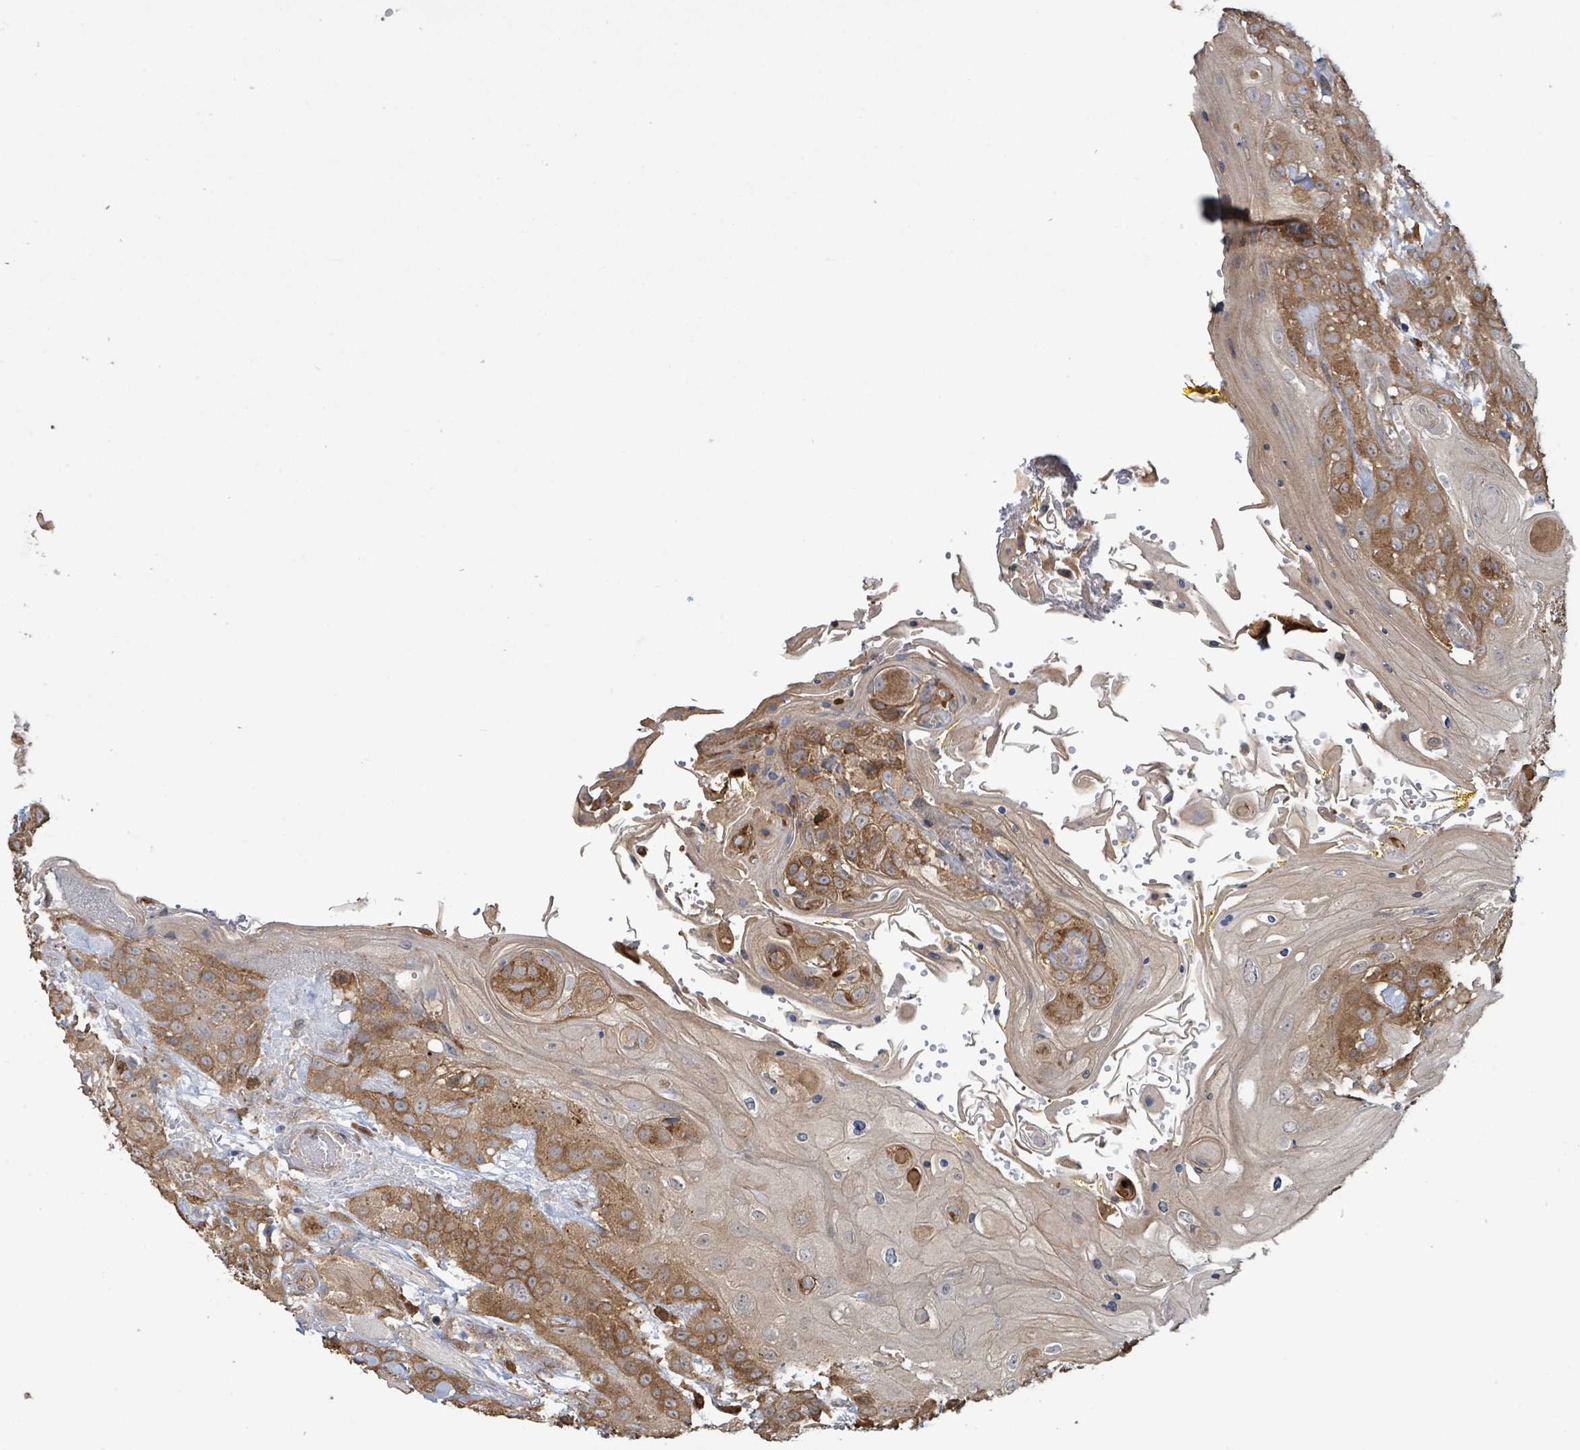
{"staining": {"intensity": "moderate", "quantity": ">75%", "location": "cytoplasmic/membranous"}, "tissue": "head and neck cancer", "cell_type": "Tumor cells", "image_type": "cancer", "snomed": [{"axis": "morphology", "description": "Squamous cell carcinoma, NOS"}, {"axis": "topography", "description": "Head-Neck"}], "caption": "Tumor cells exhibit medium levels of moderate cytoplasmic/membranous expression in approximately >75% of cells in human head and neck cancer. Immunohistochemistry stains the protein in brown and the nuclei are stained blue.", "gene": "ARPIN", "patient": {"sex": "female", "age": 43}}